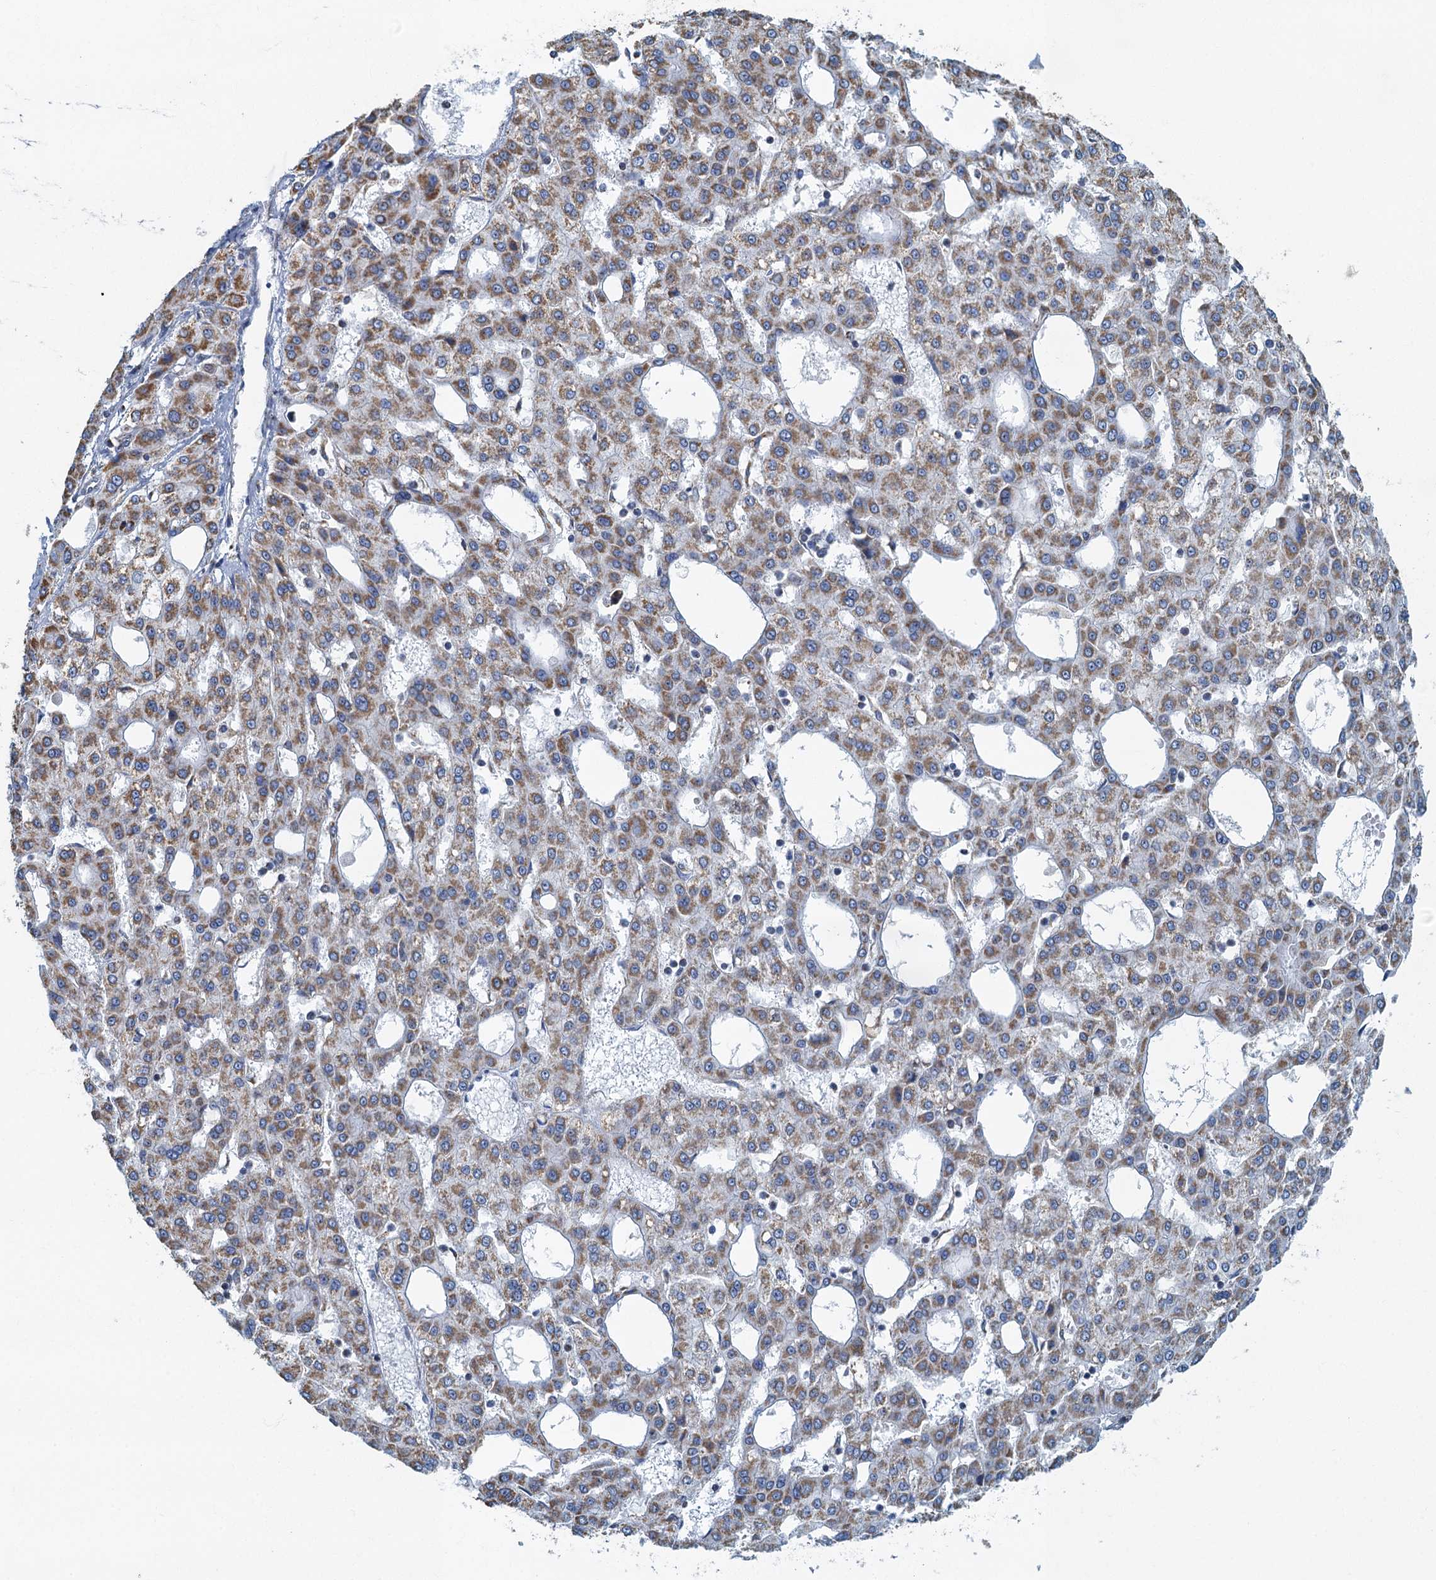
{"staining": {"intensity": "moderate", "quantity": ">75%", "location": "cytoplasmic/membranous"}, "tissue": "liver cancer", "cell_type": "Tumor cells", "image_type": "cancer", "snomed": [{"axis": "morphology", "description": "Carcinoma, Hepatocellular, NOS"}, {"axis": "topography", "description": "Liver"}], "caption": "Liver cancer (hepatocellular carcinoma) stained with immunohistochemistry (IHC) shows moderate cytoplasmic/membranous staining in approximately >75% of tumor cells. (DAB IHC with brightfield microscopy, high magnification).", "gene": "RAD9B", "patient": {"sex": "male", "age": 47}}